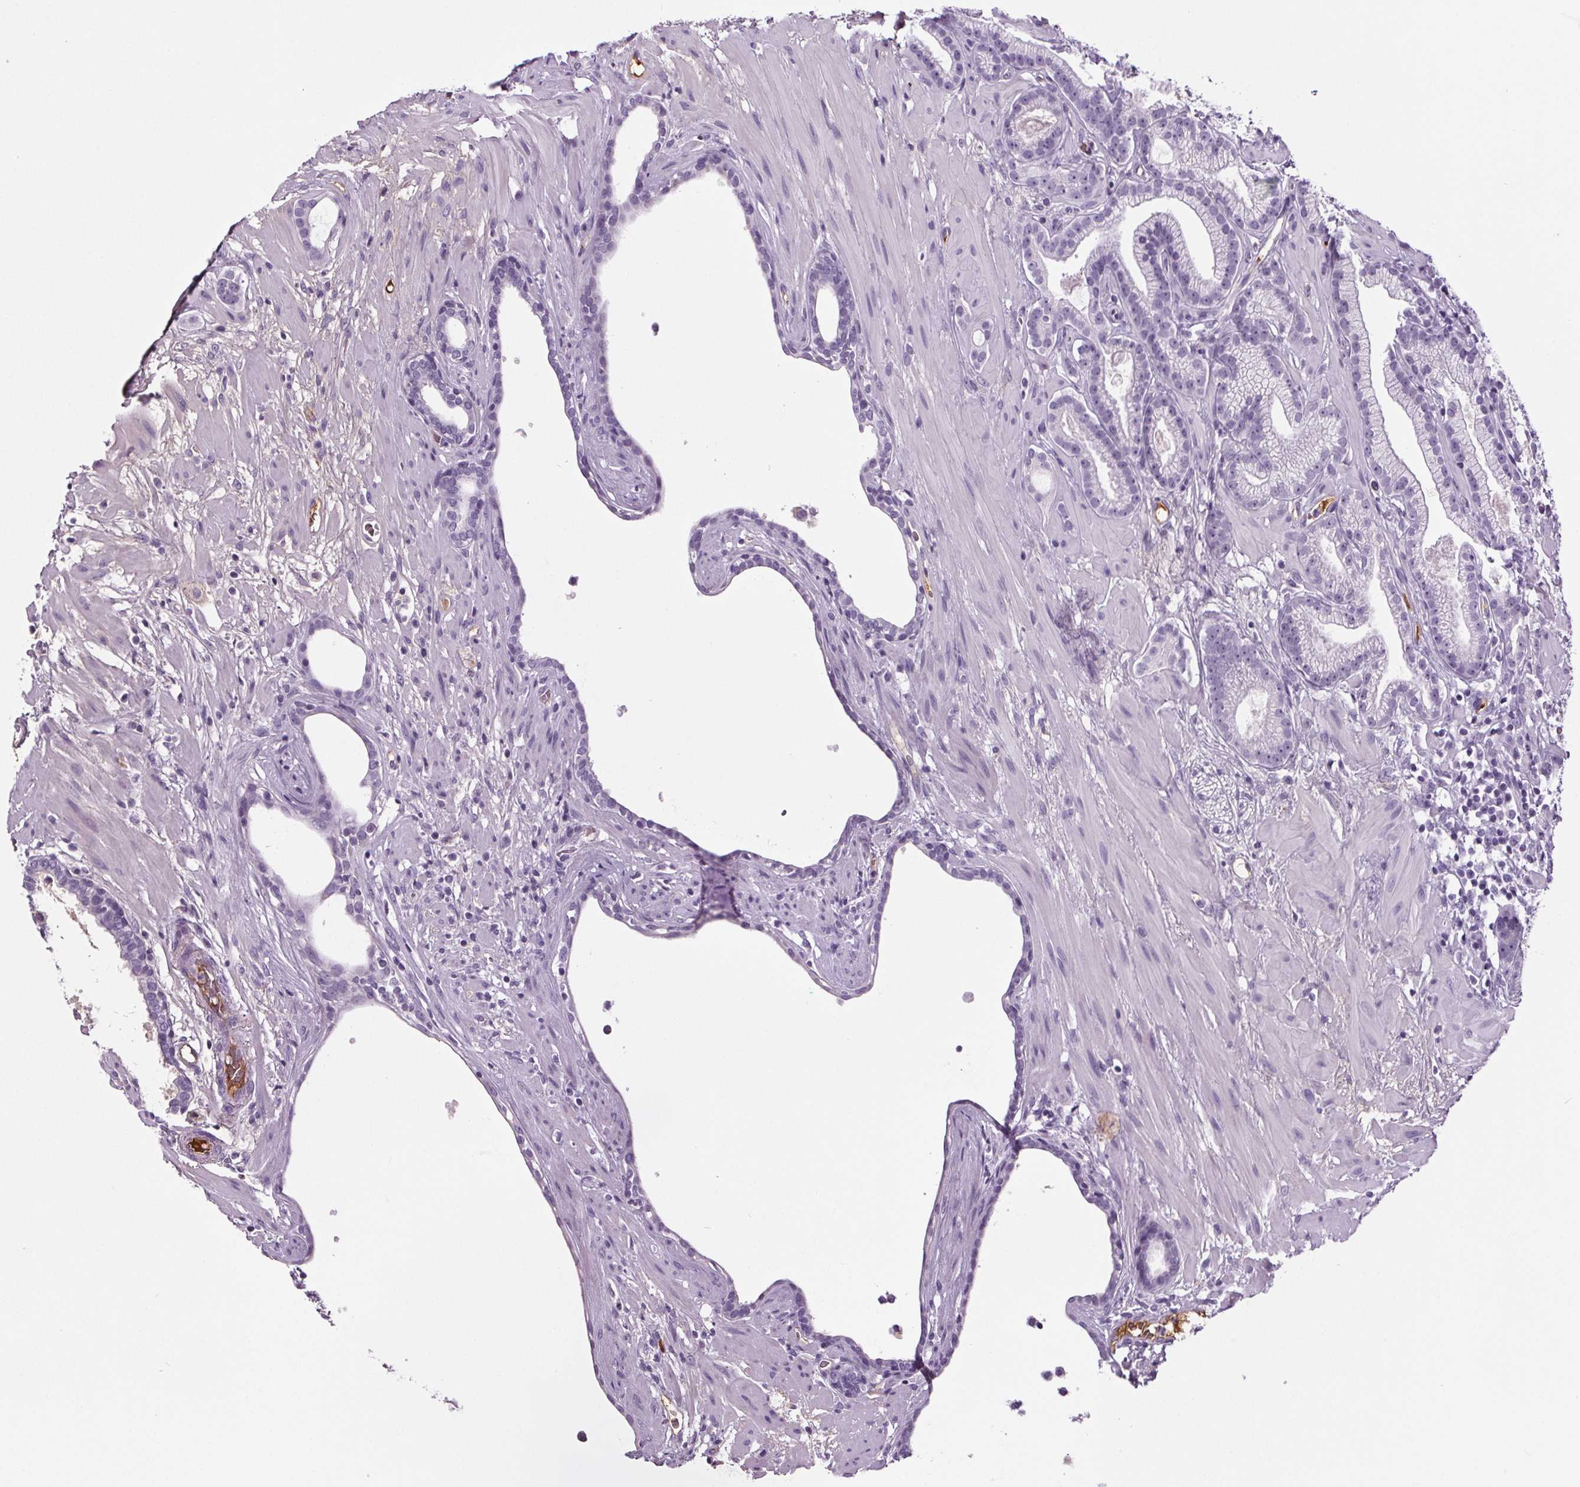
{"staining": {"intensity": "negative", "quantity": "none", "location": "none"}, "tissue": "prostate cancer", "cell_type": "Tumor cells", "image_type": "cancer", "snomed": [{"axis": "morphology", "description": "Adenocarcinoma, Low grade"}, {"axis": "topography", "description": "Prostate"}], "caption": "Image shows no protein expression in tumor cells of prostate cancer tissue. The staining was performed using DAB (3,3'-diaminobenzidine) to visualize the protein expression in brown, while the nuclei were stained in blue with hematoxylin (Magnification: 20x).", "gene": "CD5L", "patient": {"sex": "male", "age": 57}}